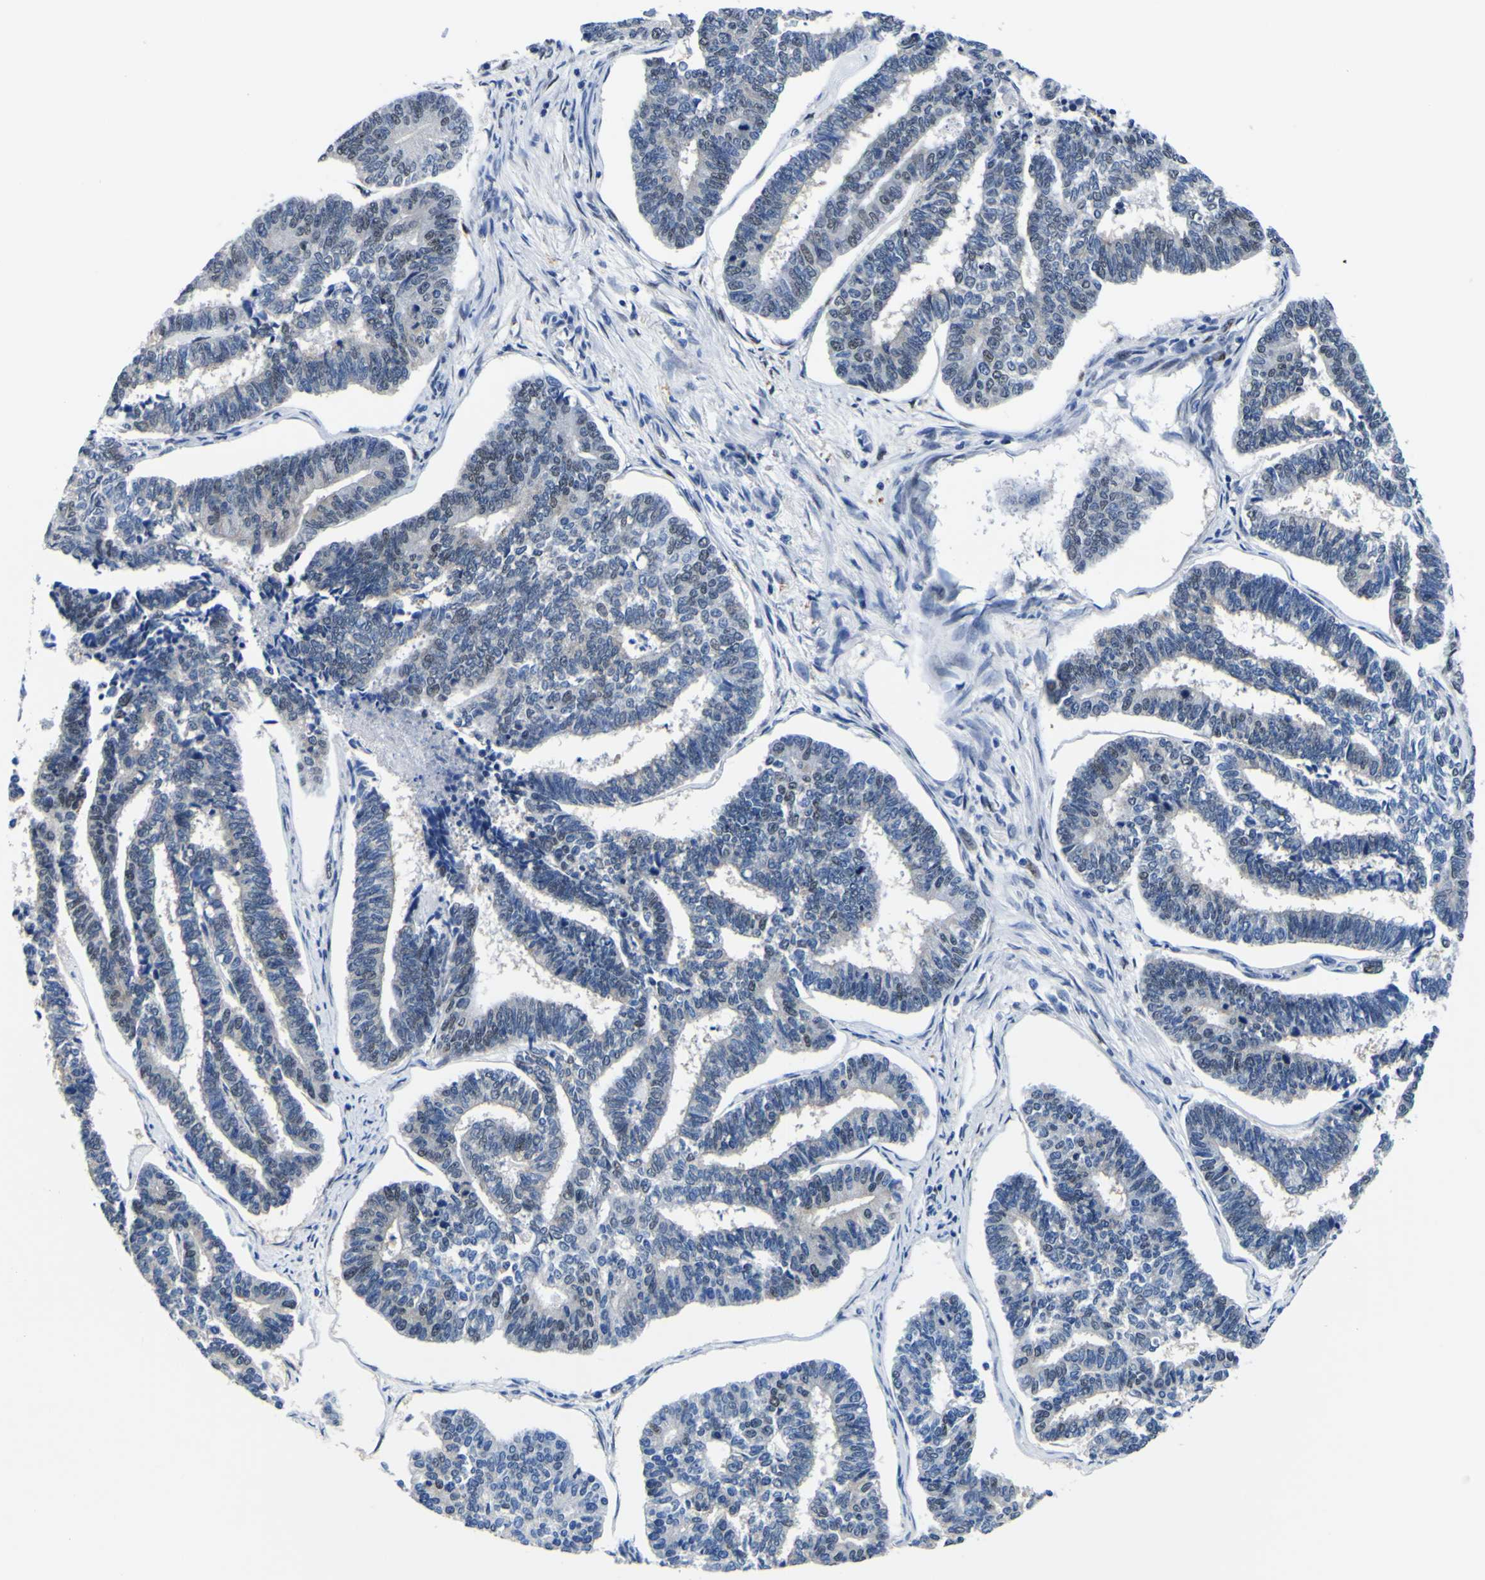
{"staining": {"intensity": "weak", "quantity": "<25%", "location": "nuclear"}, "tissue": "endometrial cancer", "cell_type": "Tumor cells", "image_type": "cancer", "snomed": [{"axis": "morphology", "description": "Adenocarcinoma, NOS"}, {"axis": "topography", "description": "Endometrium"}], "caption": "Endometrial cancer (adenocarcinoma) was stained to show a protein in brown. There is no significant expression in tumor cells.", "gene": "CUL4B", "patient": {"sex": "female", "age": 70}}